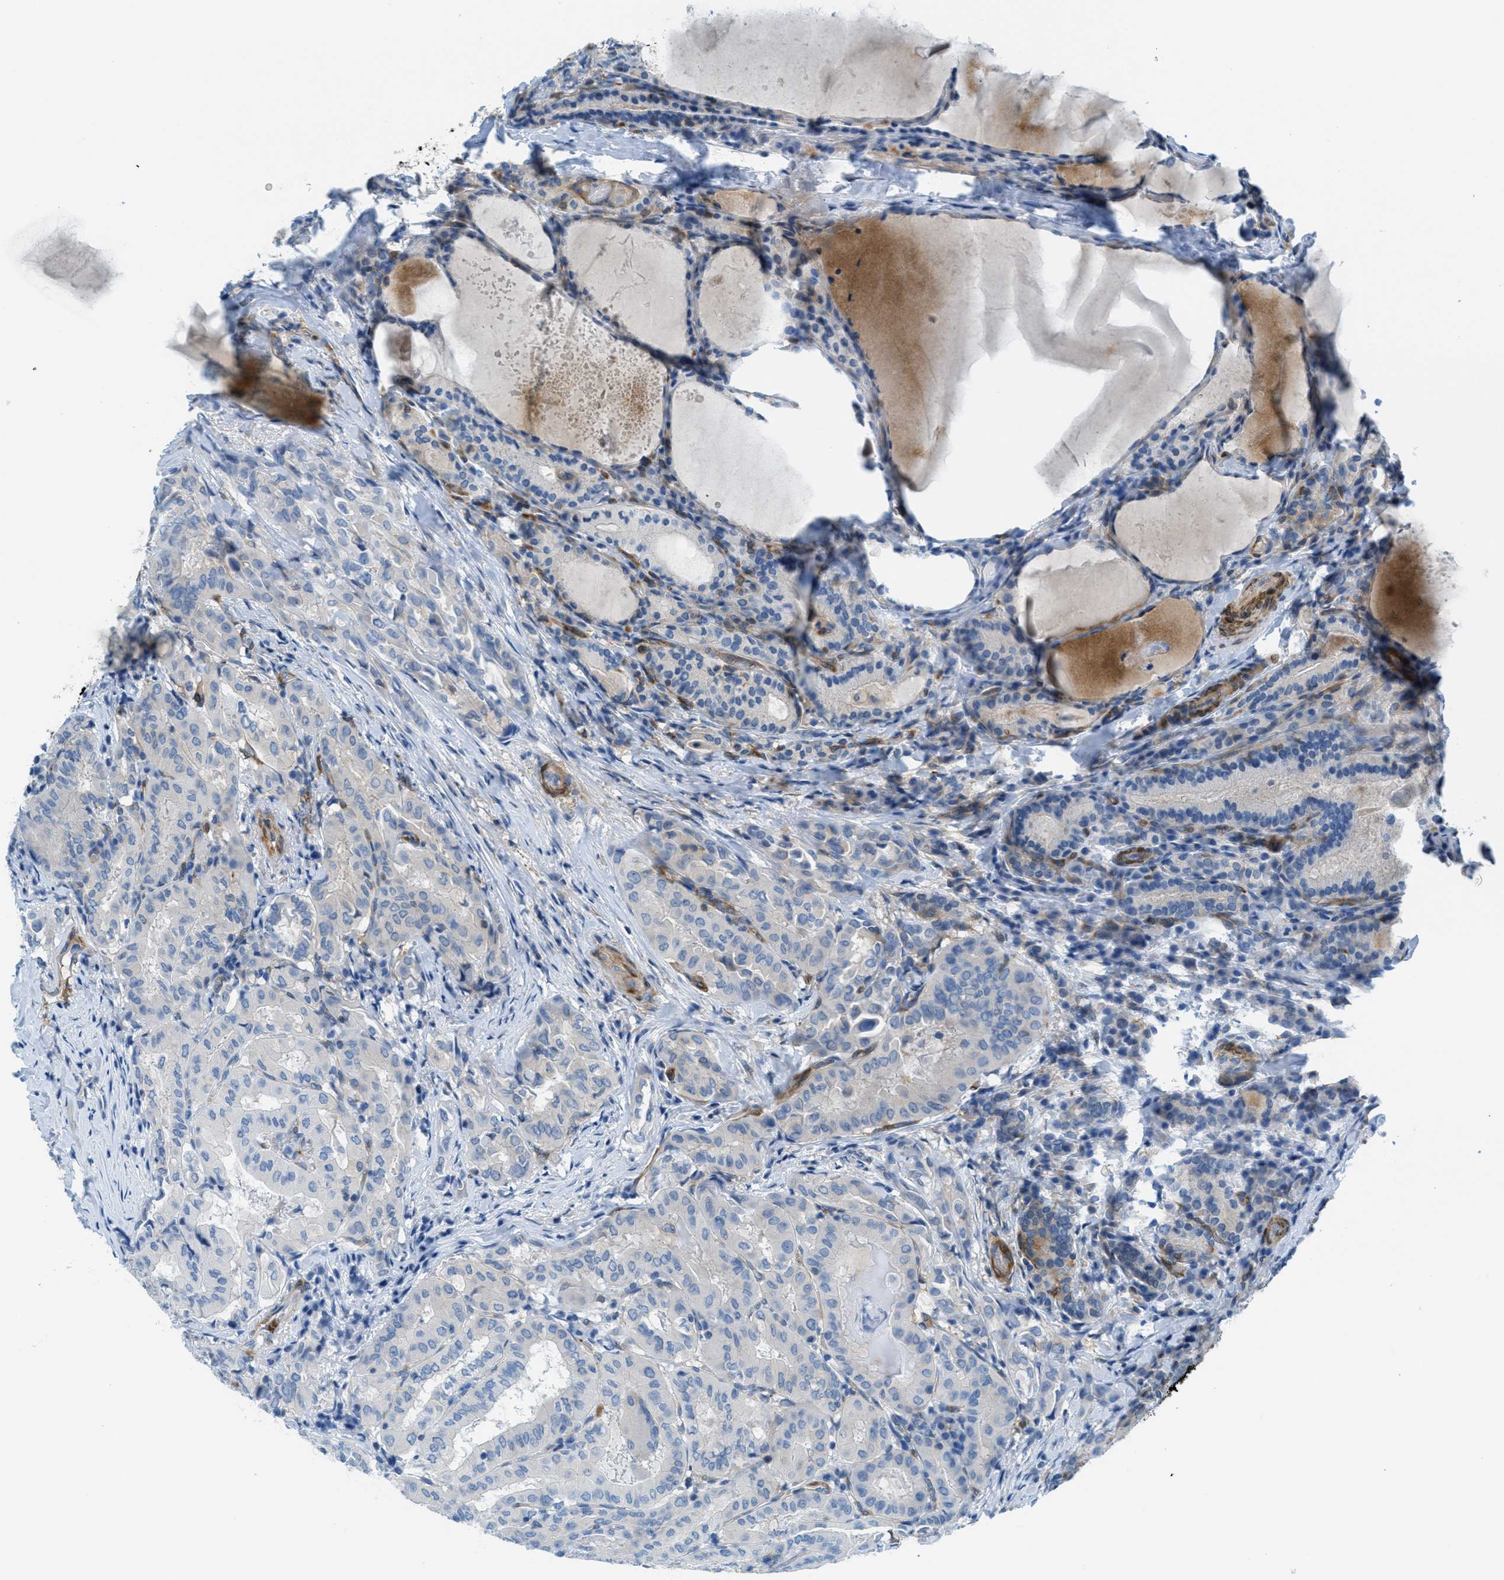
{"staining": {"intensity": "negative", "quantity": "none", "location": "none"}, "tissue": "thyroid cancer", "cell_type": "Tumor cells", "image_type": "cancer", "snomed": [{"axis": "morphology", "description": "Papillary adenocarcinoma, NOS"}, {"axis": "topography", "description": "Thyroid gland"}], "caption": "IHC of thyroid cancer shows no expression in tumor cells.", "gene": "MAPRE2", "patient": {"sex": "female", "age": 30}}